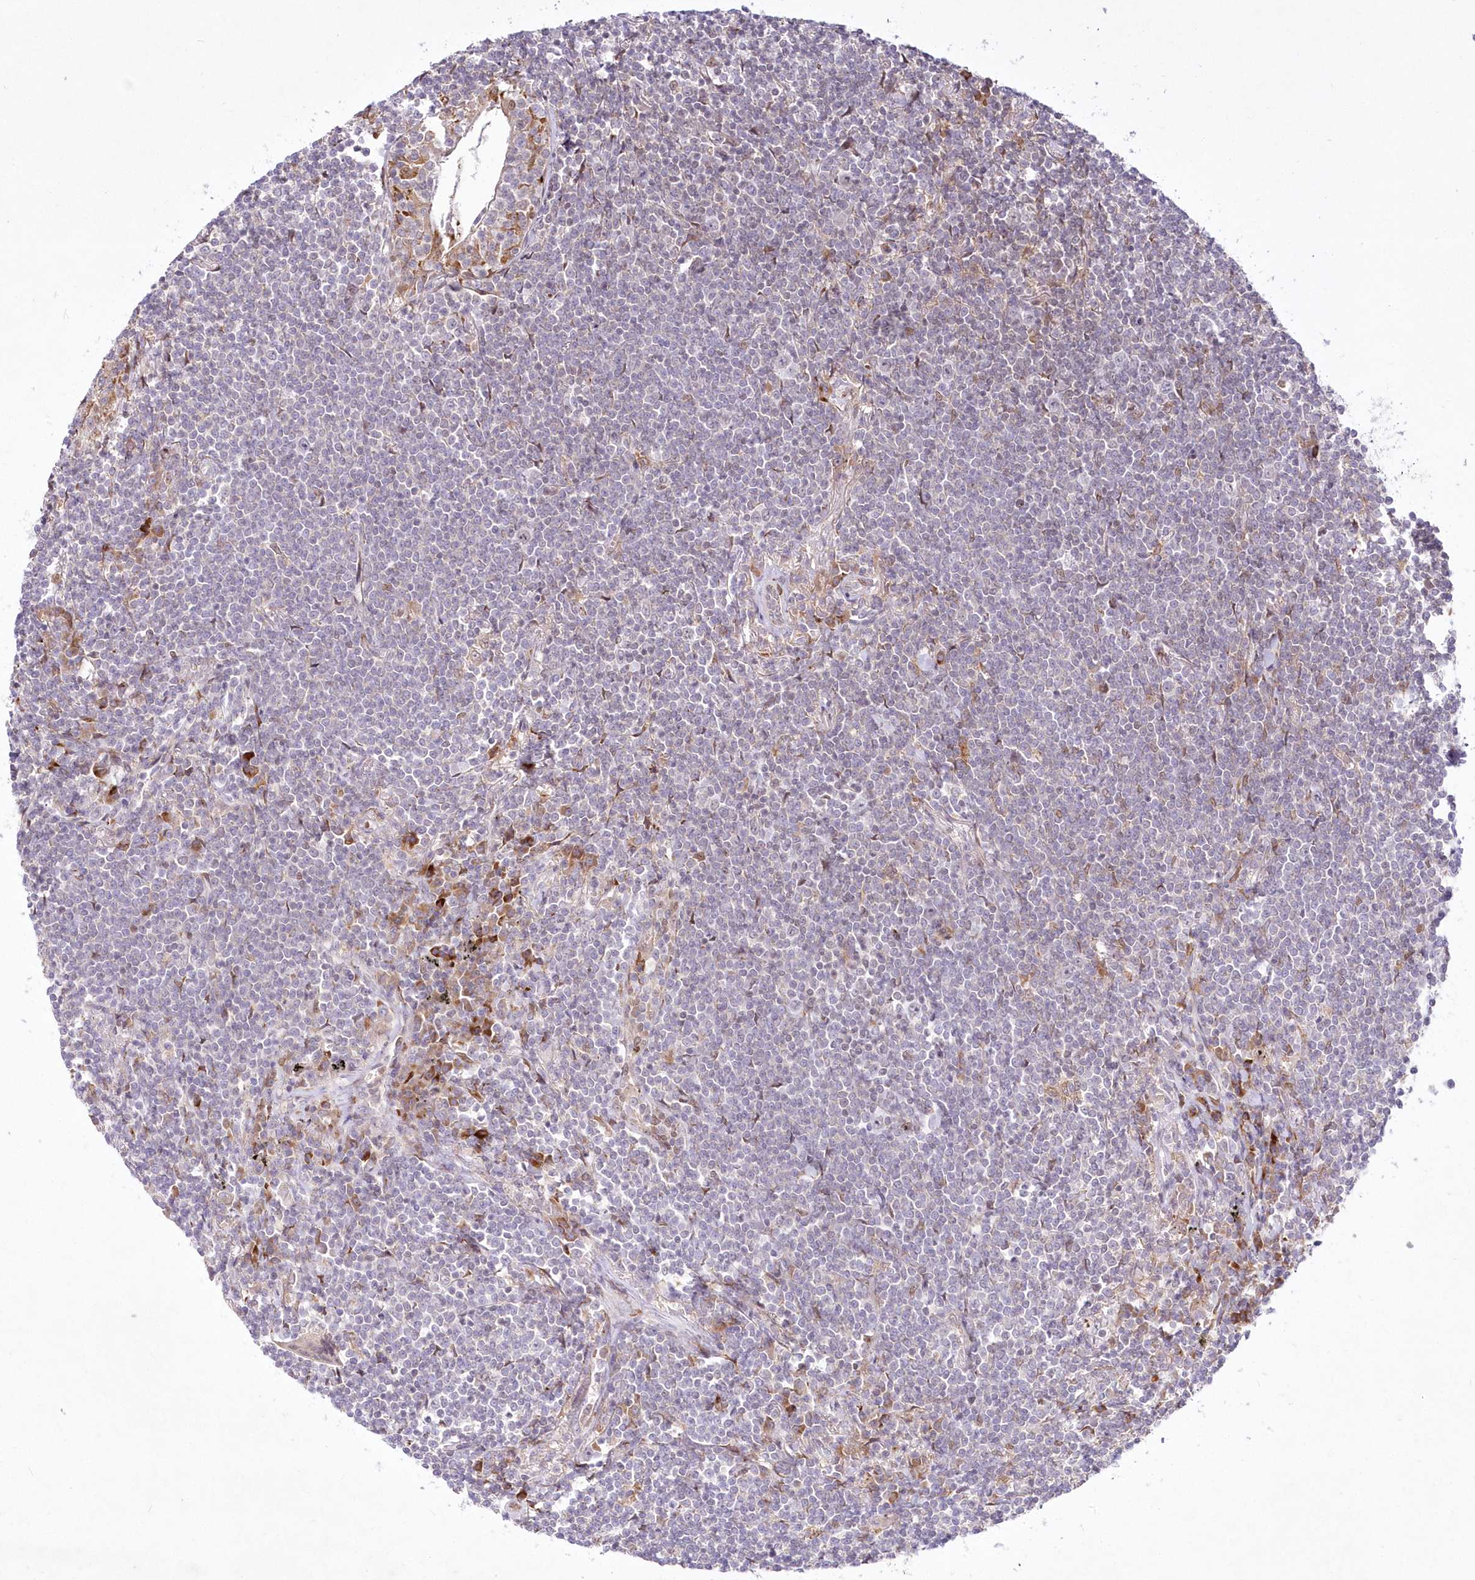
{"staining": {"intensity": "negative", "quantity": "none", "location": "none"}, "tissue": "lymphoma", "cell_type": "Tumor cells", "image_type": "cancer", "snomed": [{"axis": "morphology", "description": "Malignant lymphoma, non-Hodgkin's type, Low grade"}, {"axis": "topography", "description": "Lung"}], "caption": "DAB immunohistochemical staining of lymphoma shows no significant staining in tumor cells.", "gene": "LDB1", "patient": {"sex": "female", "age": 71}}